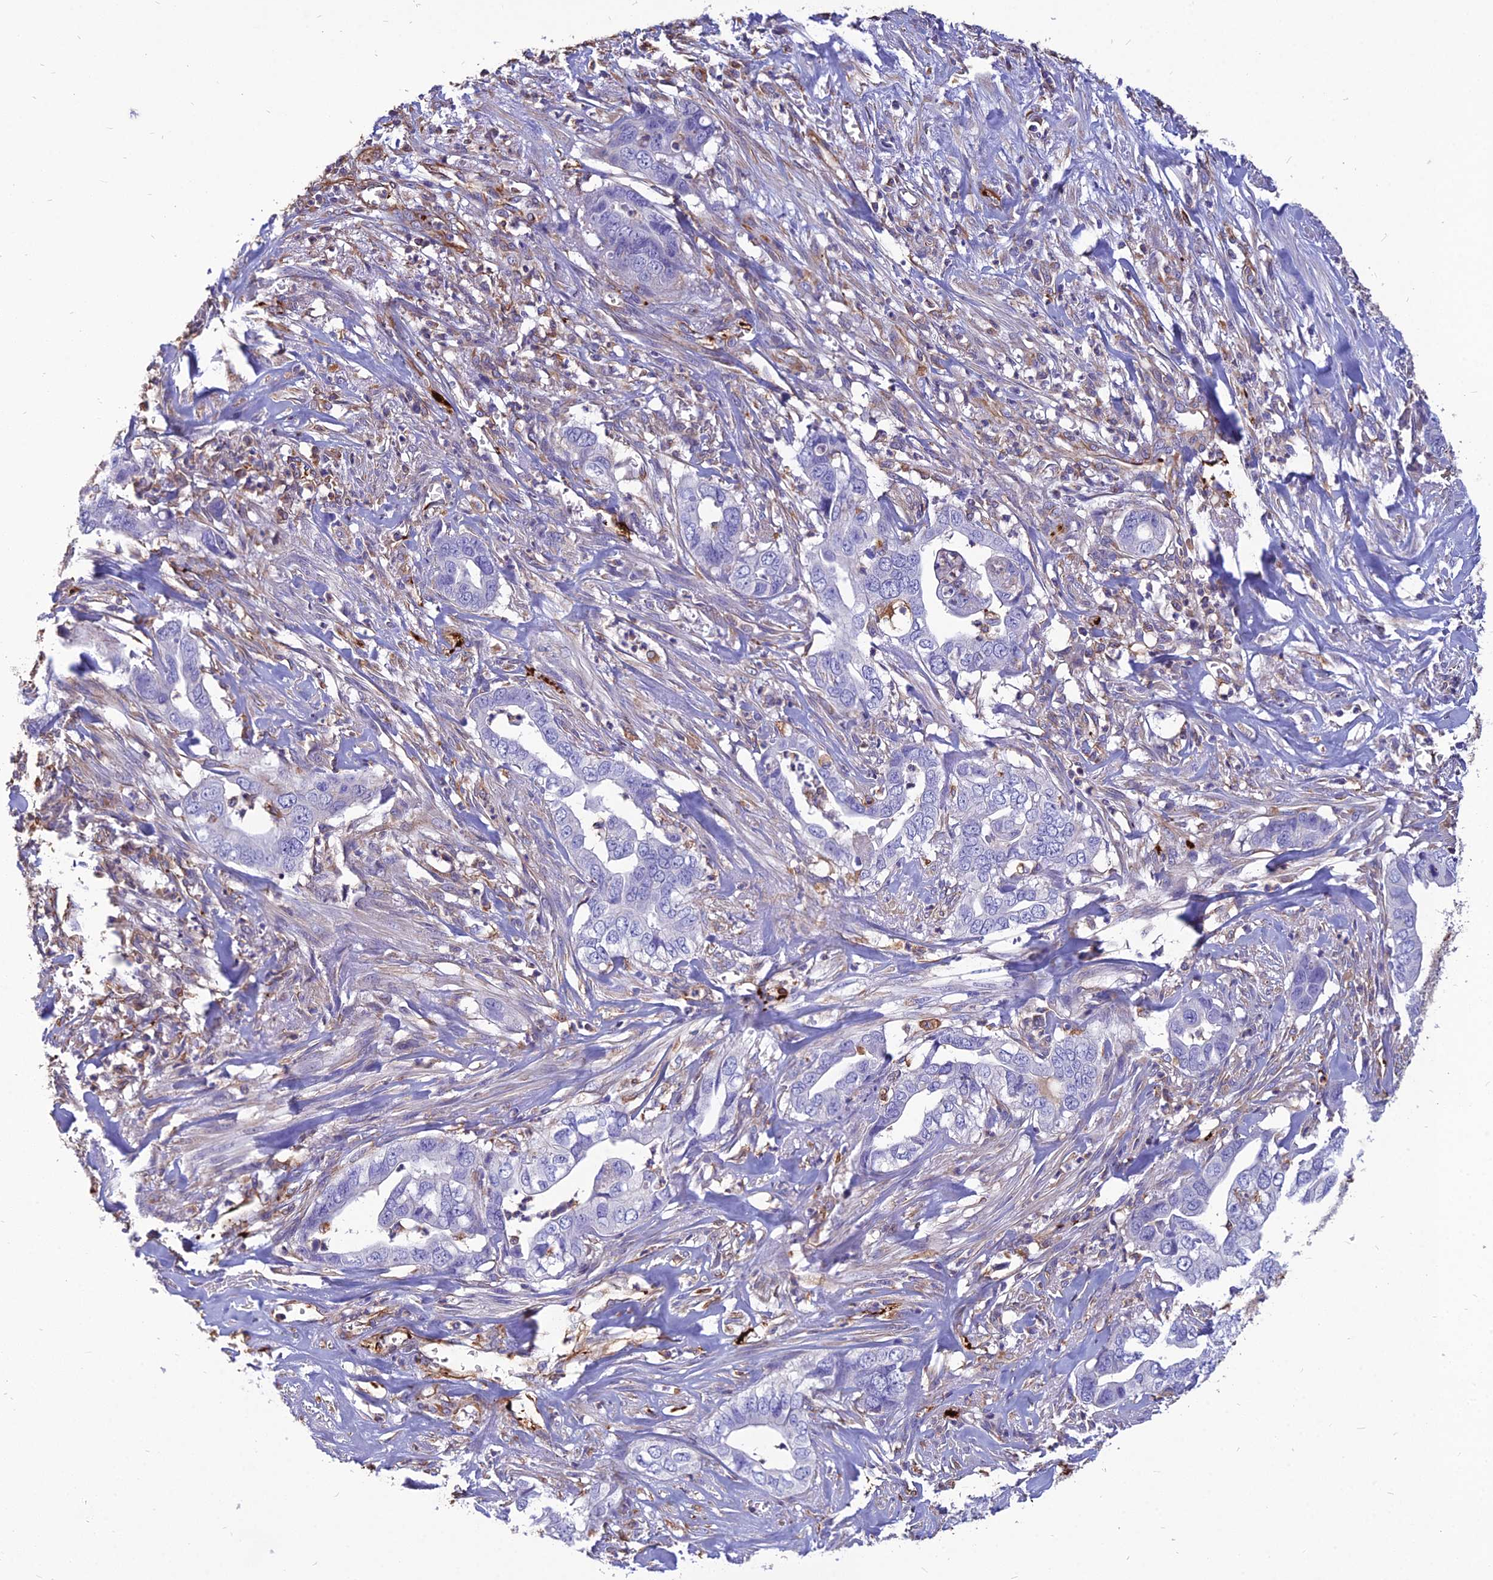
{"staining": {"intensity": "negative", "quantity": "none", "location": "none"}, "tissue": "liver cancer", "cell_type": "Tumor cells", "image_type": "cancer", "snomed": [{"axis": "morphology", "description": "Cholangiocarcinoma"}, {"axis": "topography", "description": "Liver"}], "caption": "This is an immunohistochemistry (IHC) micrograph of human liver cancer (cholangiocarcinoma). There is no positivity in tumor cells.", "gene": "PSMD11", "patient": {"sex": "female", "age": 79}}